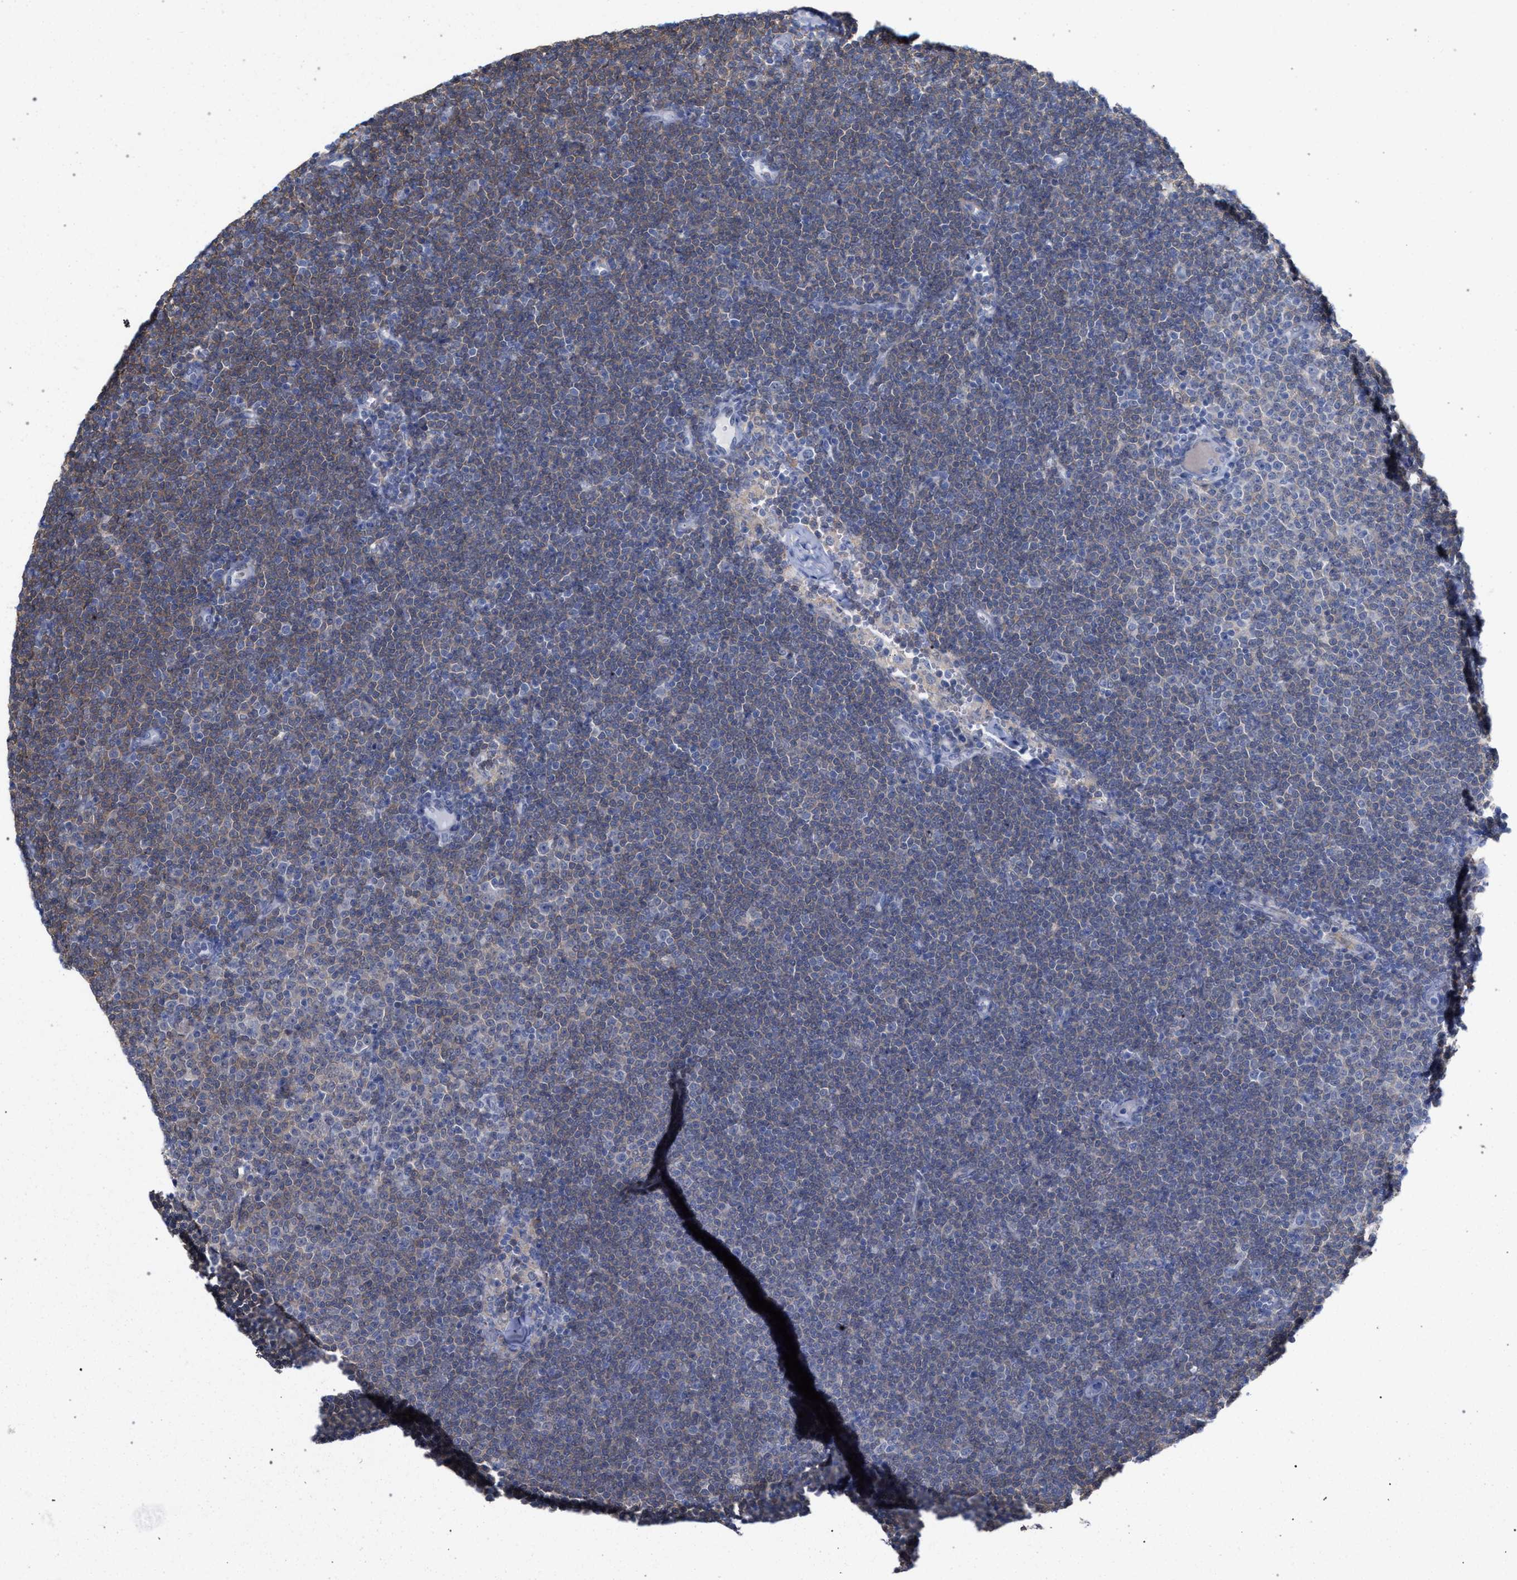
{"staining": {"intensity": "weak", "quantity": ">75%", "location": "cytoplasmic/membranous"}, "tissue": "lymphoma", "cell_type": "Tumor cells", "image_type": "cancer", "snomed": [{"axis": "morphology", "description": "Malignant lymphoma, non-Hodgkin's type, Low grade"}, {"axis": "topography", "description": "Lymph node"}], "caption": "Malignant lymphoma, non-Hodgkin's type (low-grade) tissue exhibits weak cytoplasmic/membranous positivity in about >75% of tumor cells Using DAB (3,3'-diaminobenzidine) (brown) and hematoxylin (blue) stains, captured at high magnification using brightfield microscopy.", "gene": "FHOD3", "patient": {"sex": "female", "age": 53}}